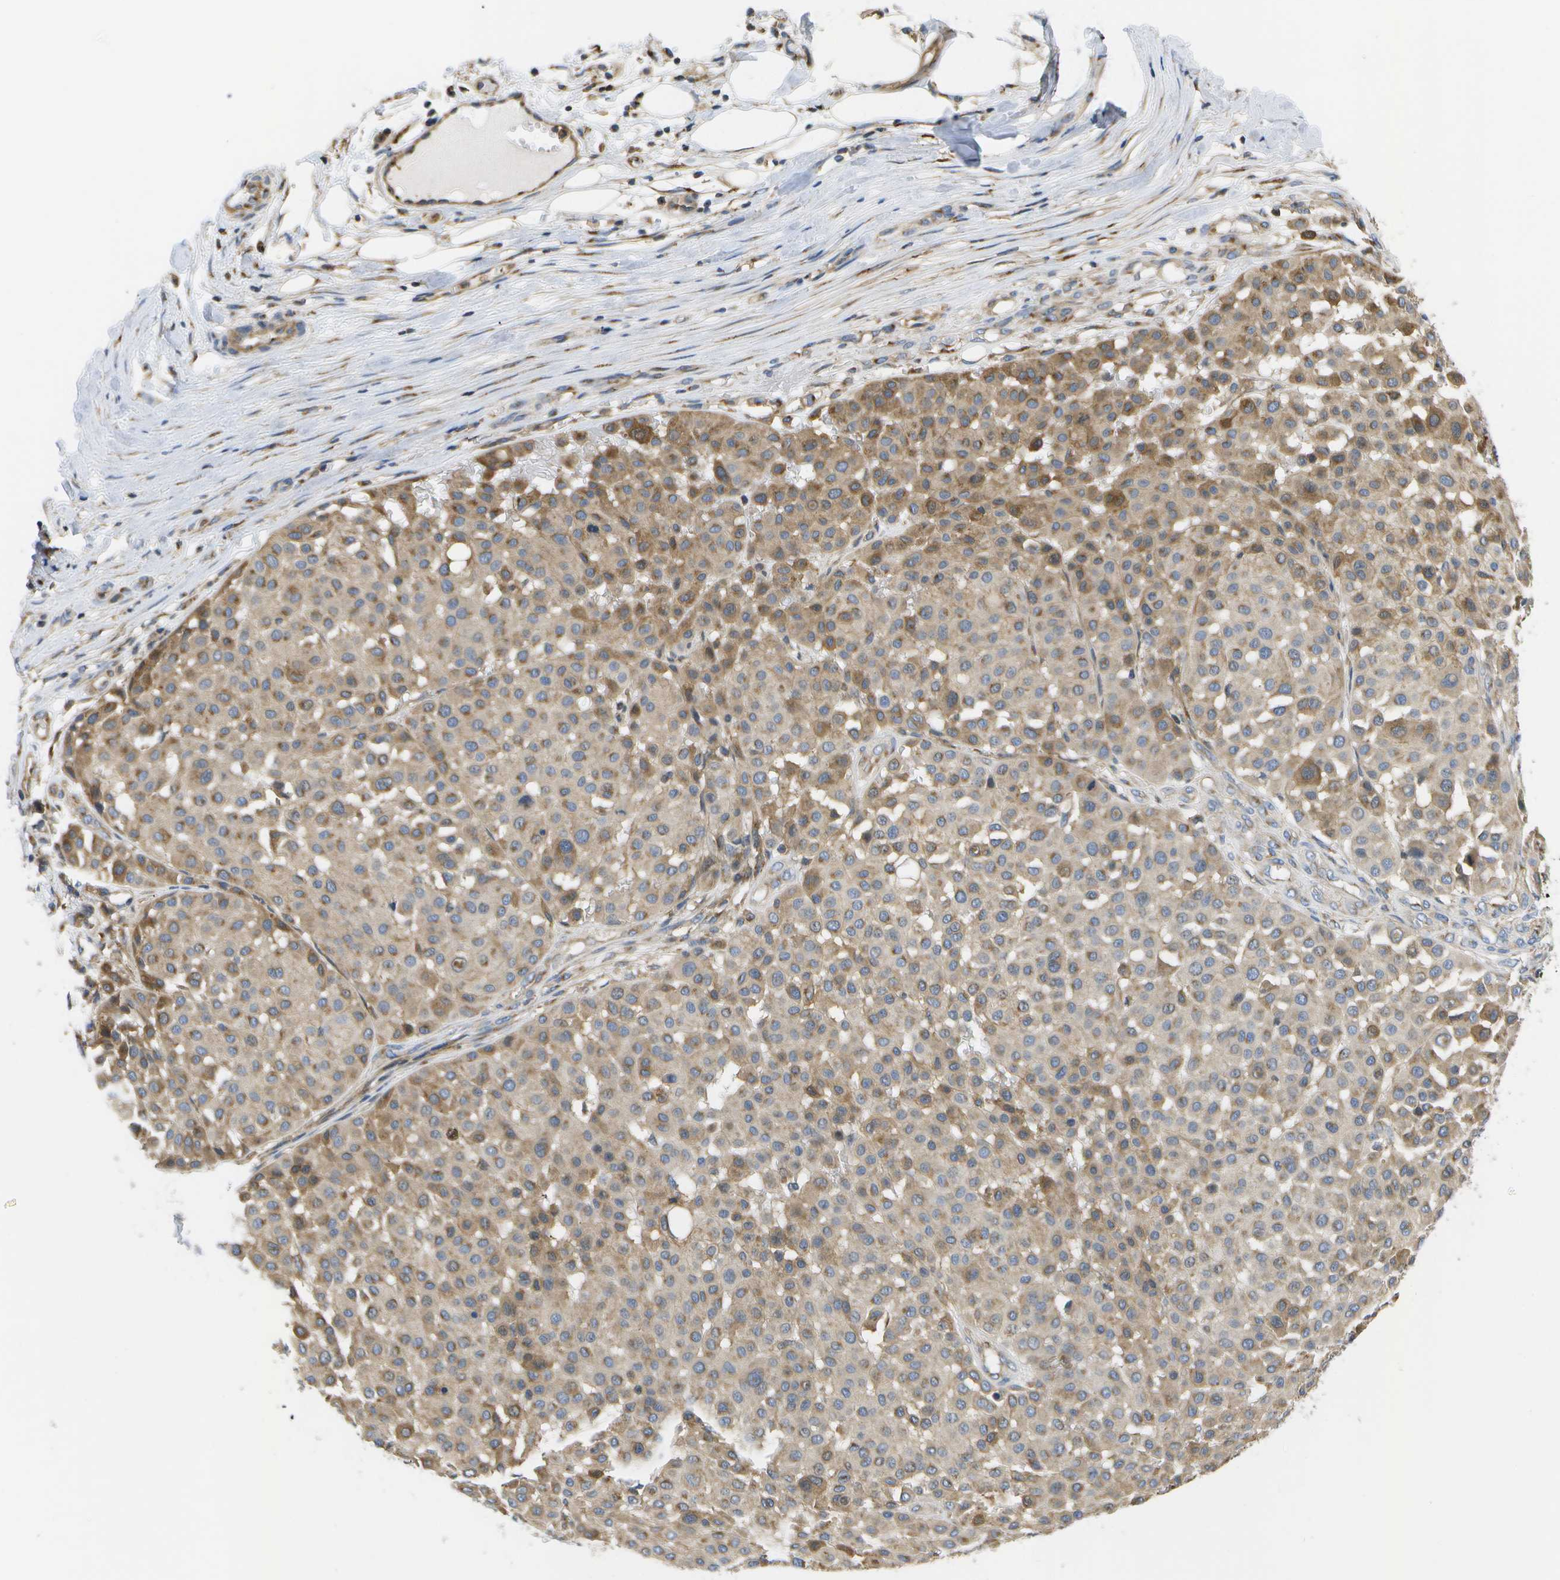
{"staining": {"intensity": "moderate", "quantity": ">75%", "location": "cytoplasmic/membranous"}, "tissue": "melanoma", "cell_type": "Tumor cells", "image_type": "cancer", "snomed": [{"axis": "morphology", "description": "Malignant melanoma, Metastatic site"}, {"axis": "topography", "description": "Soft tissue"}], "caption": "The image demonstrates a brown stain indicating the presence of a protein in the cytoplasmic/membranous of tumor cells in melanoma. (Brightfield microscopy of DAB IHC at high magnification).", "gene": "BST2", "patient": {"sex": "male", "age": 41}}